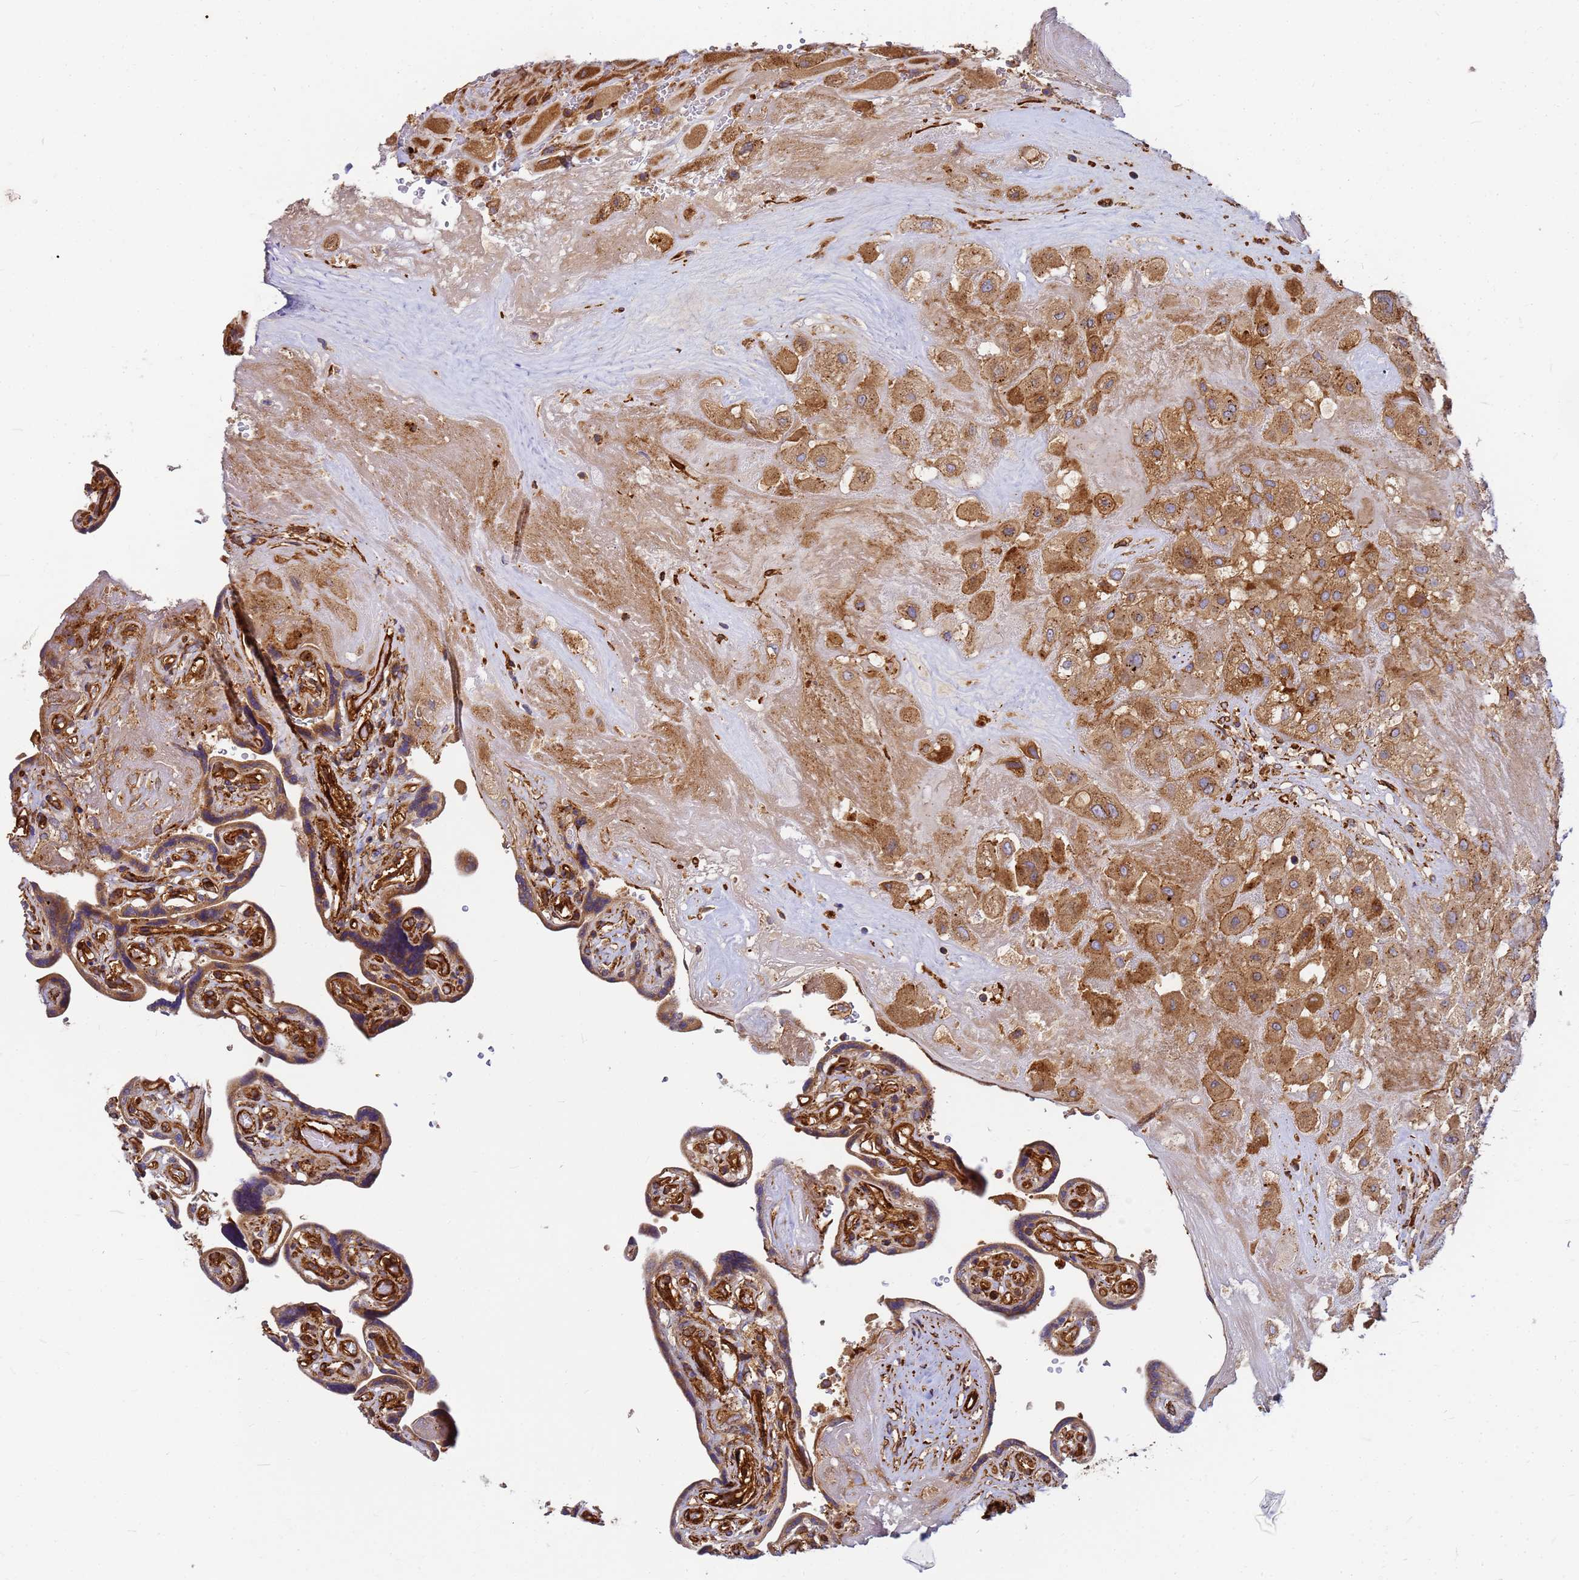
{"staining": {"intensity": "moderate", "quantity": ">75%", "location": "cytoplasmic/membranous"}, "tissue": "placenta", "cell_type": "Decidual cells", "image_type": "normal", "snomed": [{"axis": "morphology", "description": "Normal tissue, NOS"}, {"axis": "topography", "description": "Placenta"}], "caption": "High-magnification brightfield microscopy of unremarkable placenta stained with DAB (brown) and counterstained with hematoxylin (blue). decidual cells exhibit moderate cytoplasmic/membranous staining is present in approximately>75% of cells.", "gene": "C2CD5", "patient": {"sex": "female", "age": 32}}